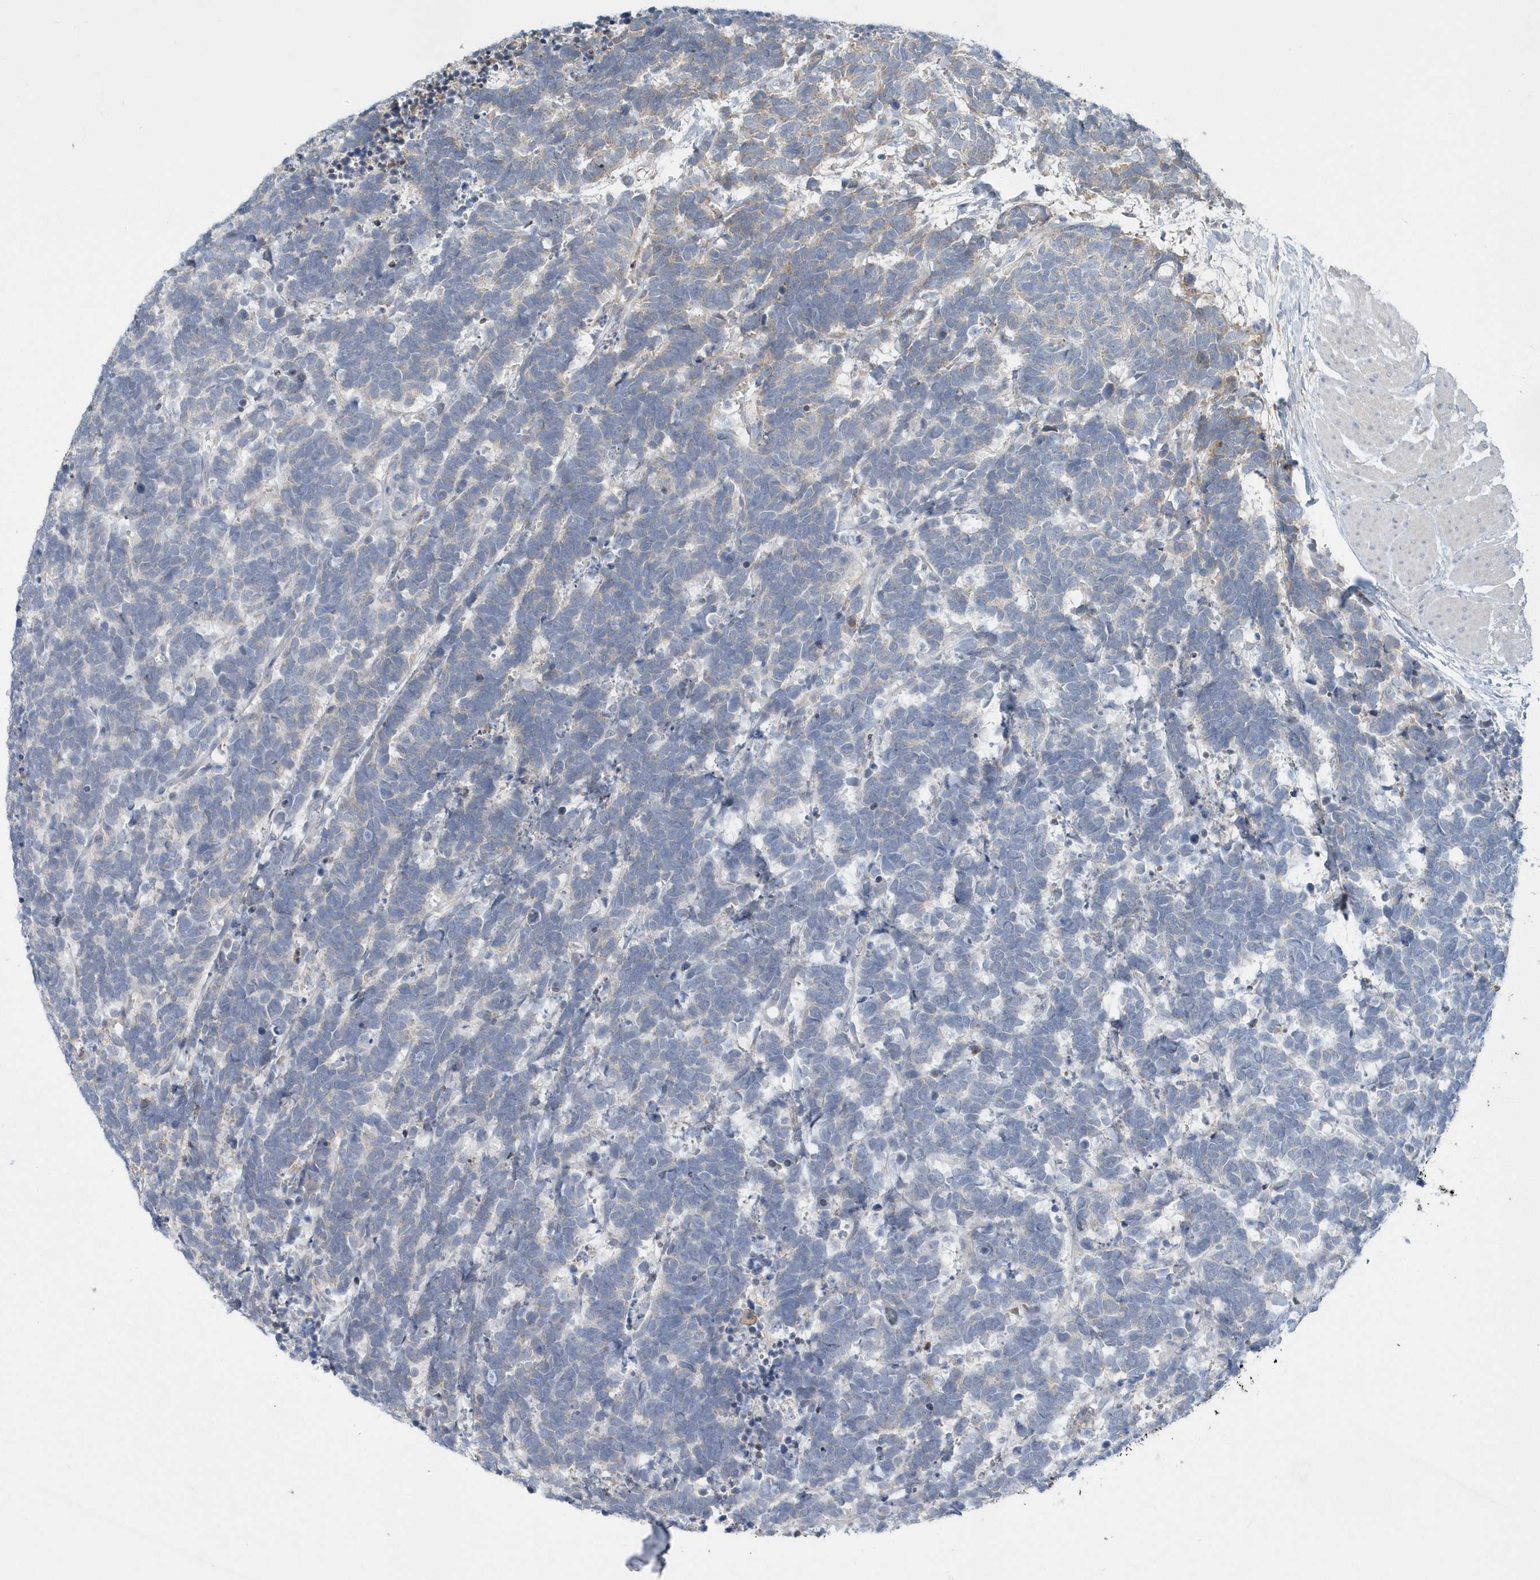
{"staining": {"intensity": "negative", "quantity": "none", "location": "none"}, "tissue": "carcinoid", "cell_type": "Tumor cells", "image_type": "cancer", "snomed": [{"axis": "morphology", "description": "Carcinoma, NOS"}, {"axis": "morphology", "description": "Carcinoid, malignant, NOS"}, {"axis": "topography", "description": "Urinary bladder"}], "caption": "A photomicrograph of human carcinoma is negative for staining in tumor cells.", "gene": "SPATA18", "patient": {"sex": "male", "age": 57}}